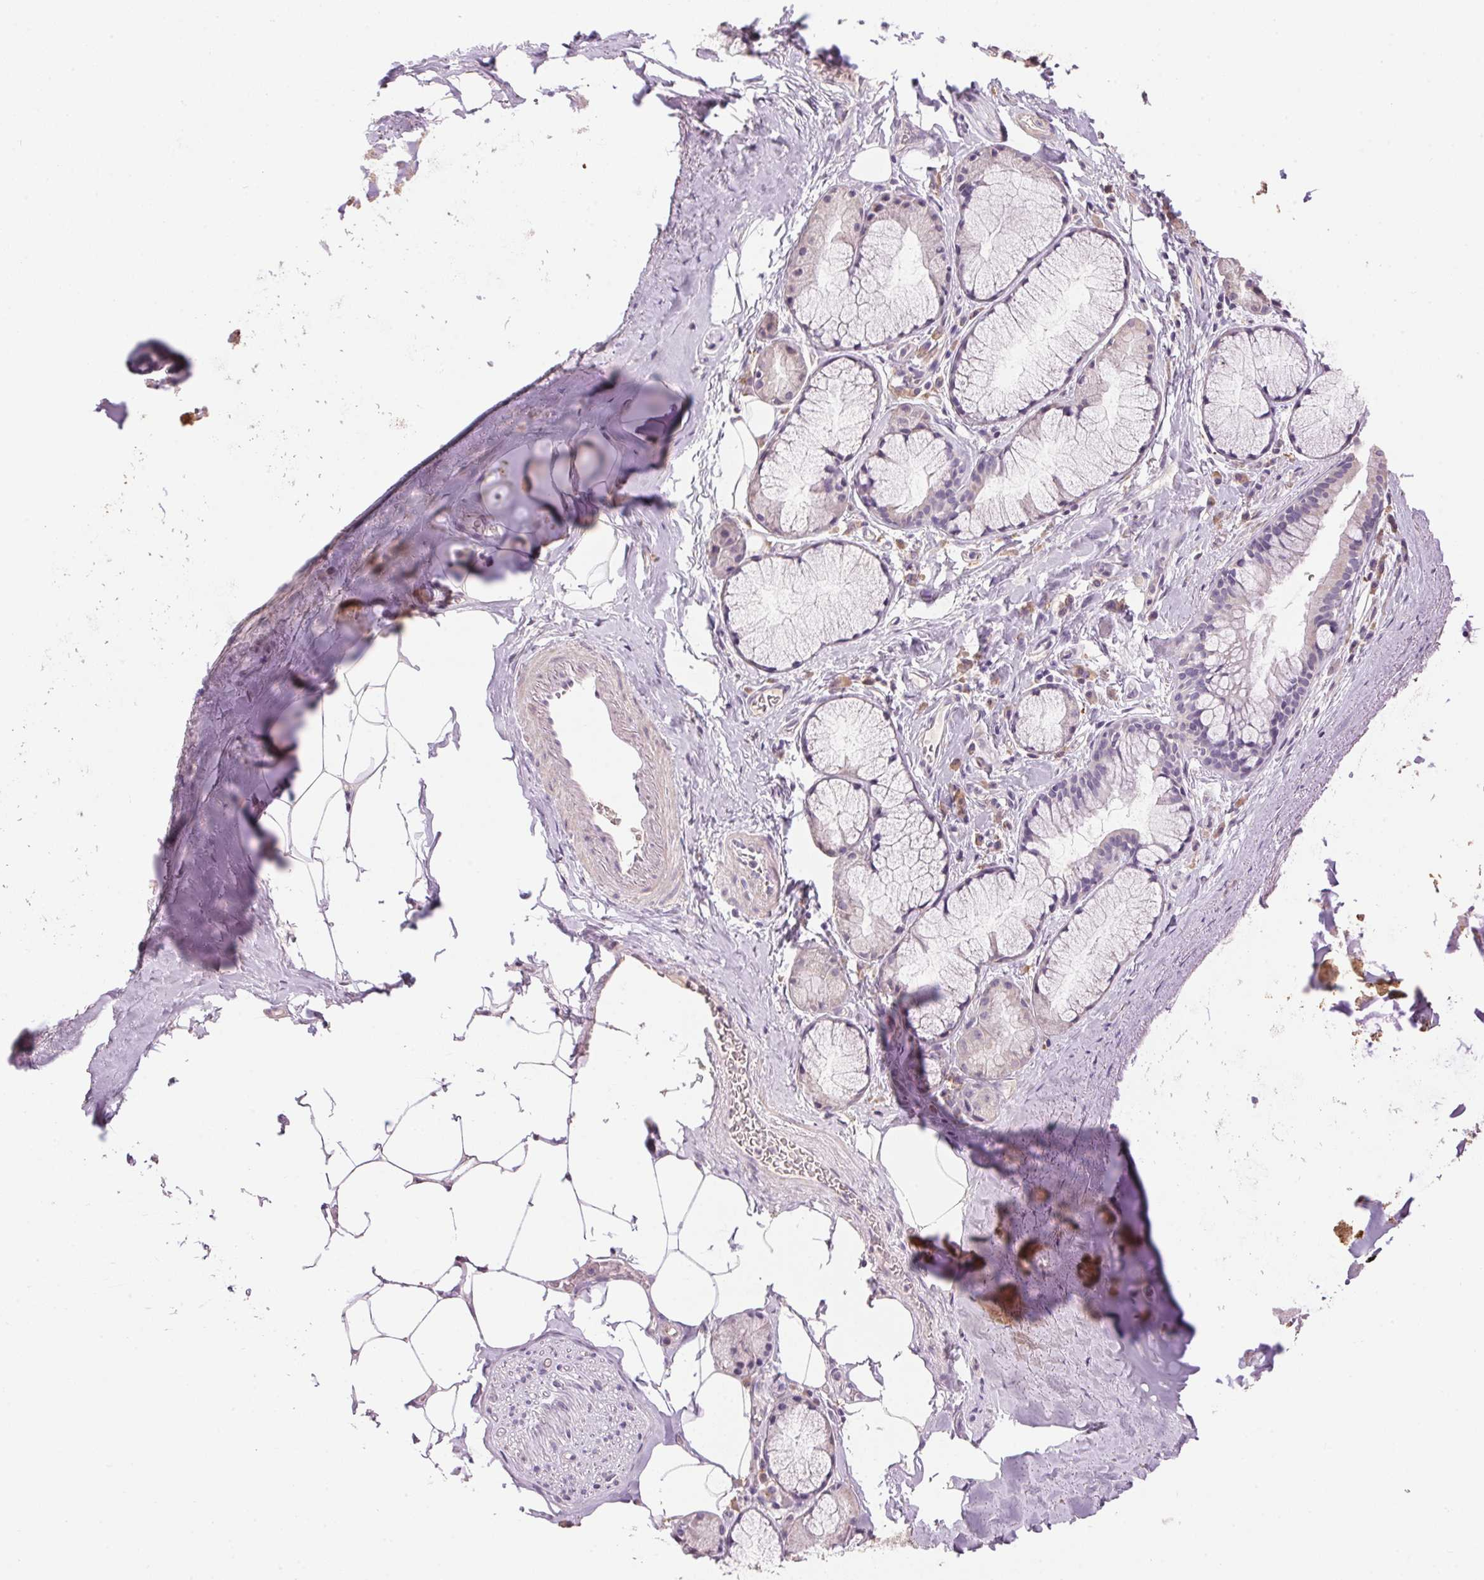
{"staining": {"intensity": "negative", "quantity": "none", "location": "none"}, "tissue": "adipose tissue", "cell_type": "Adipocytes", "image_type": "normal", "snomed": [{"axis": "morphology", "description": "Normal tissue, NOS"}, {"axis": "topography", "description": "Bronchus"}, {"axis": "topography", "description": "Lung"}], "caption": "Immunohistochemical staining of normal human adipose tissue demonstrates no significant staining in adipocytes.", "gene": "LYZL6", "patient": {"sex": "female", "age": 57}}